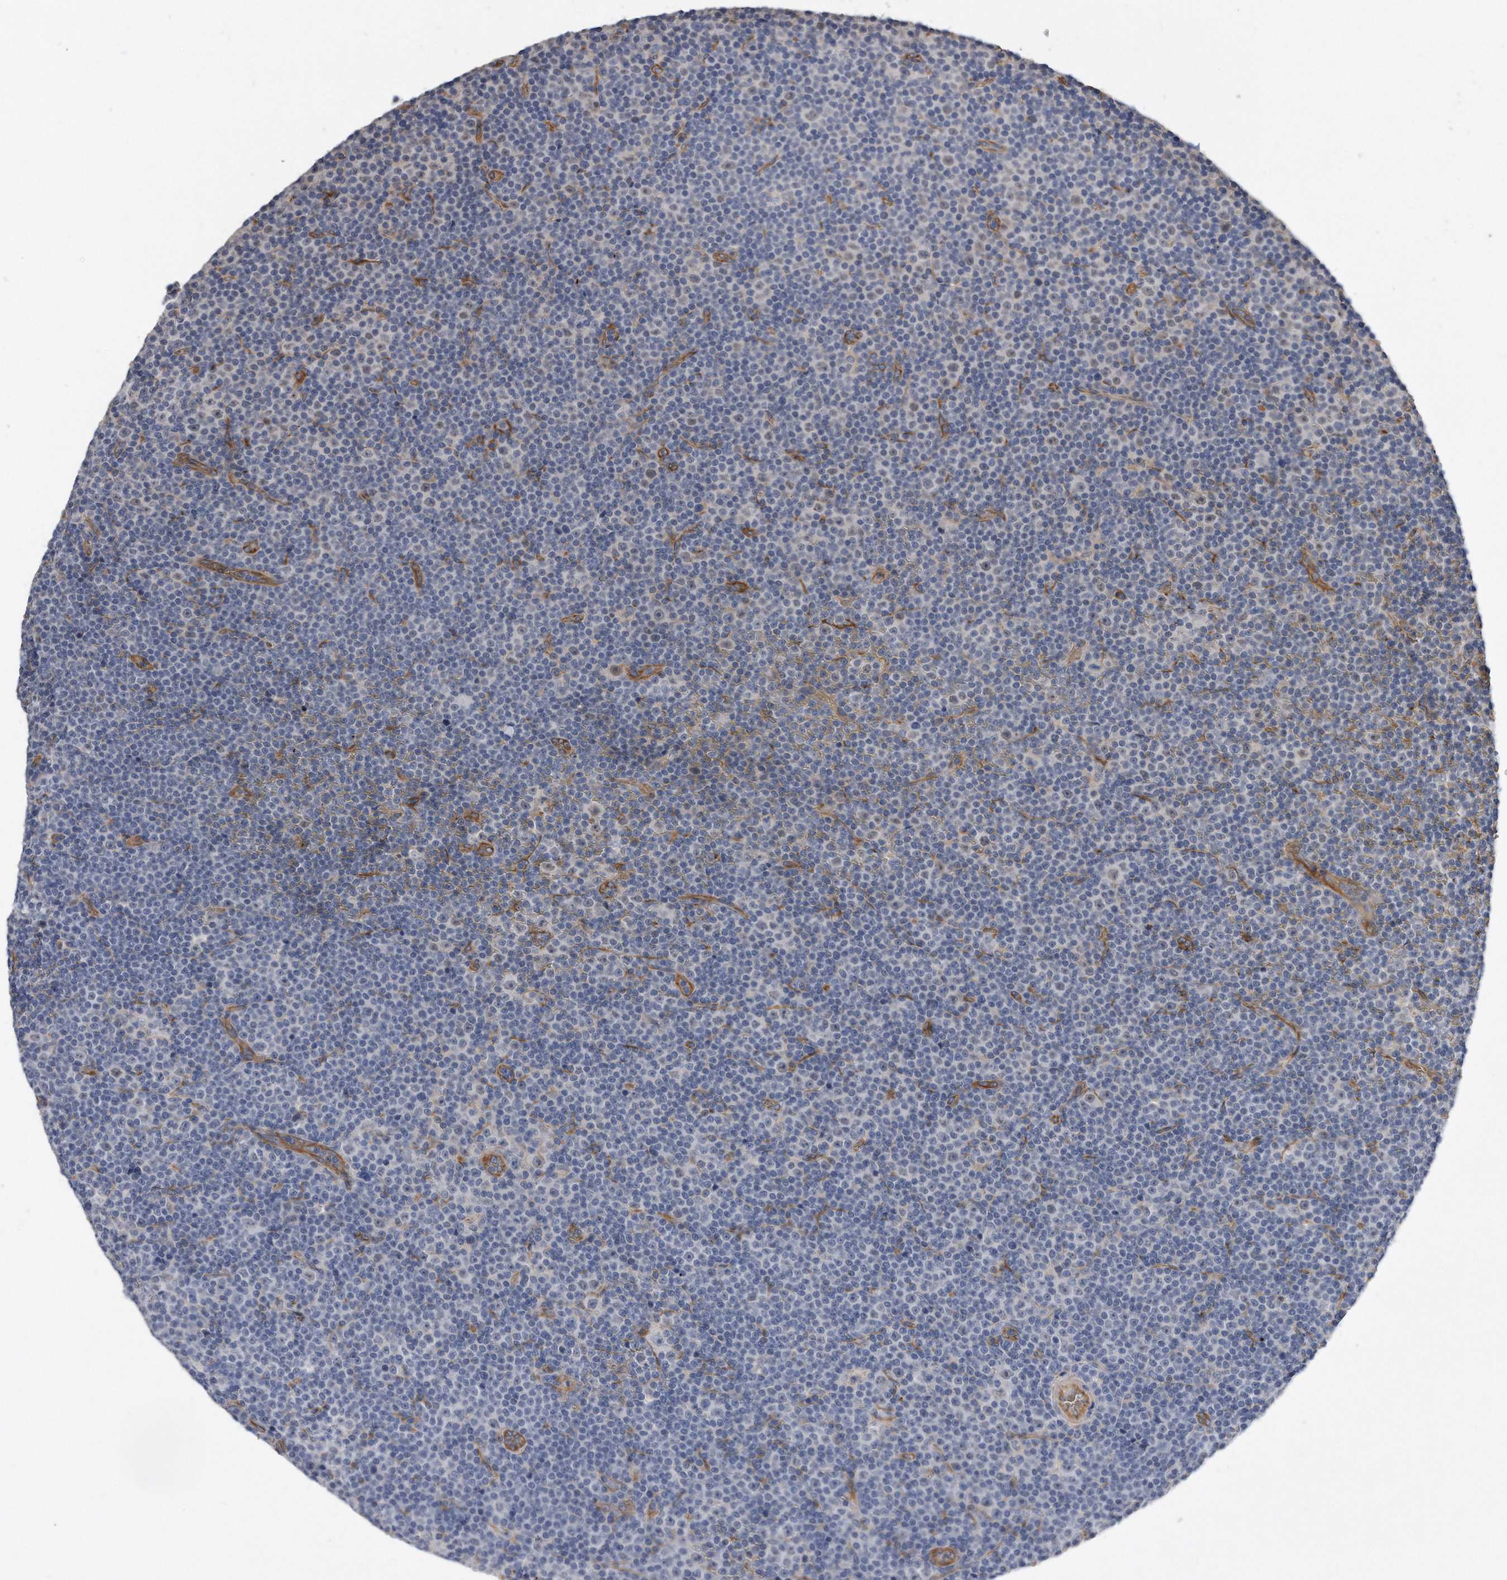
{"staining": {"intensity": "negative", "quantity": "none", "location": "none"}, "tissue": "lymphoma", "cell_type": "Tumor cells", "image_type": "cancer", "snomed": [{"axis": "morphology", "description": "Malignant lymphoma, non-Hodgkin's type, Low grade"}, {"axis": "topography", "description": "Lymph node"}], "caption": "DAB (3,3'-diaminobenzidine) immunohistochemical staining of lymphoma displays no significant expression in tumor cells.", "gene": "GPC1", "patient": {"sex": "female", "age": 67}}